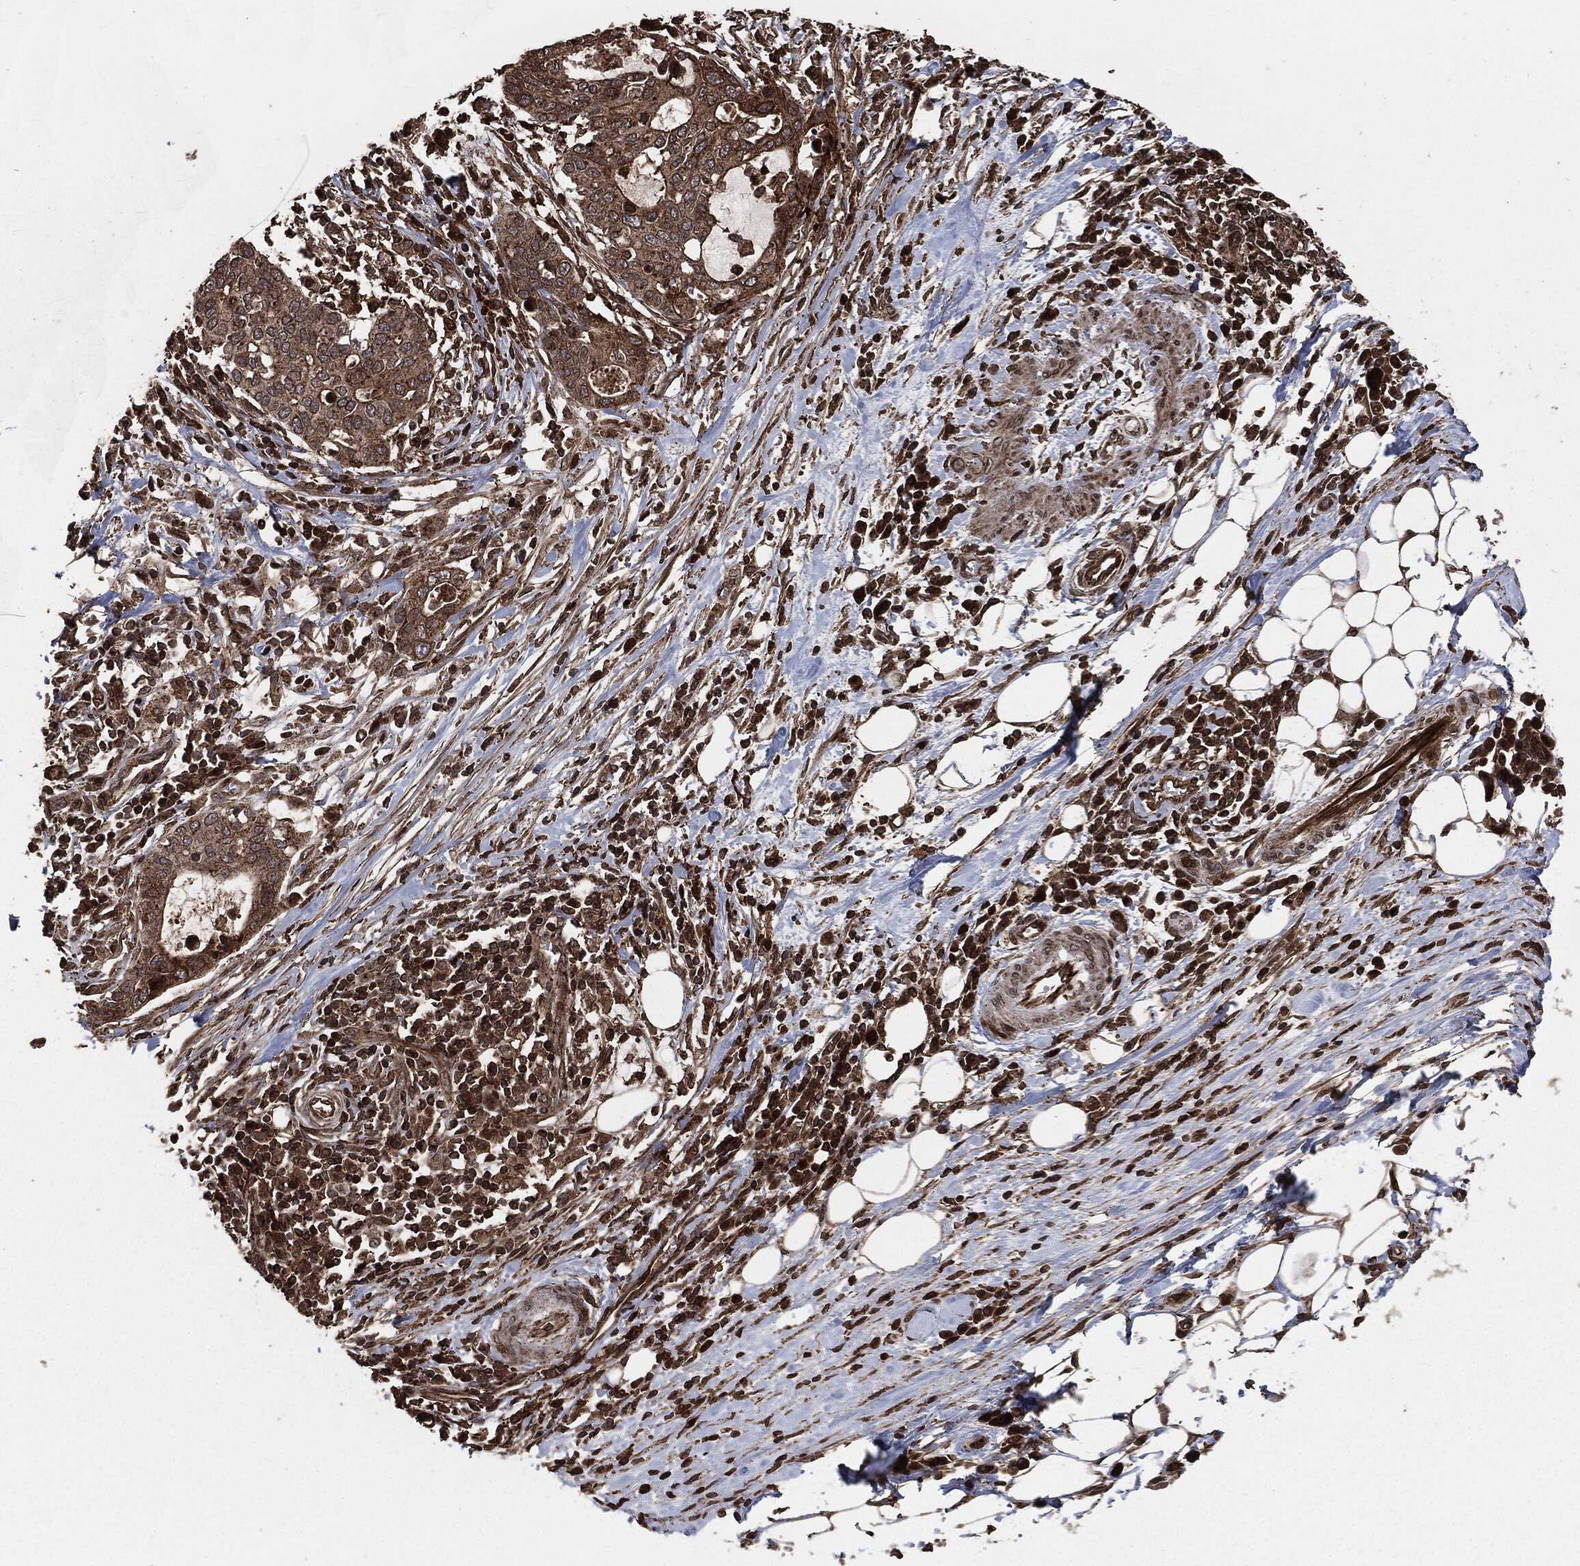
{"staining": {"intensity": "weak", "quantity": "25%-75%", "location": "cytoplasmic/membranous"}, "tissue": "stomach cancer", "cell_type": "Tumor cells", "image_type": "cancer", "snomed": [{"axis": "morphology", "description": "Adenocarcinoma, NOS"}, {"axis": "topography", "description": "Stomach"}], "caption": "This histopathology image exhibits immunohistochemistry (IHC) staining of human stomach cancer, with low weak cytoplasmic/membranous staining in about 25%-75% of tumor cells.", "gene": "IFIT1", "patient": {"sex": "male", "age": 54}}